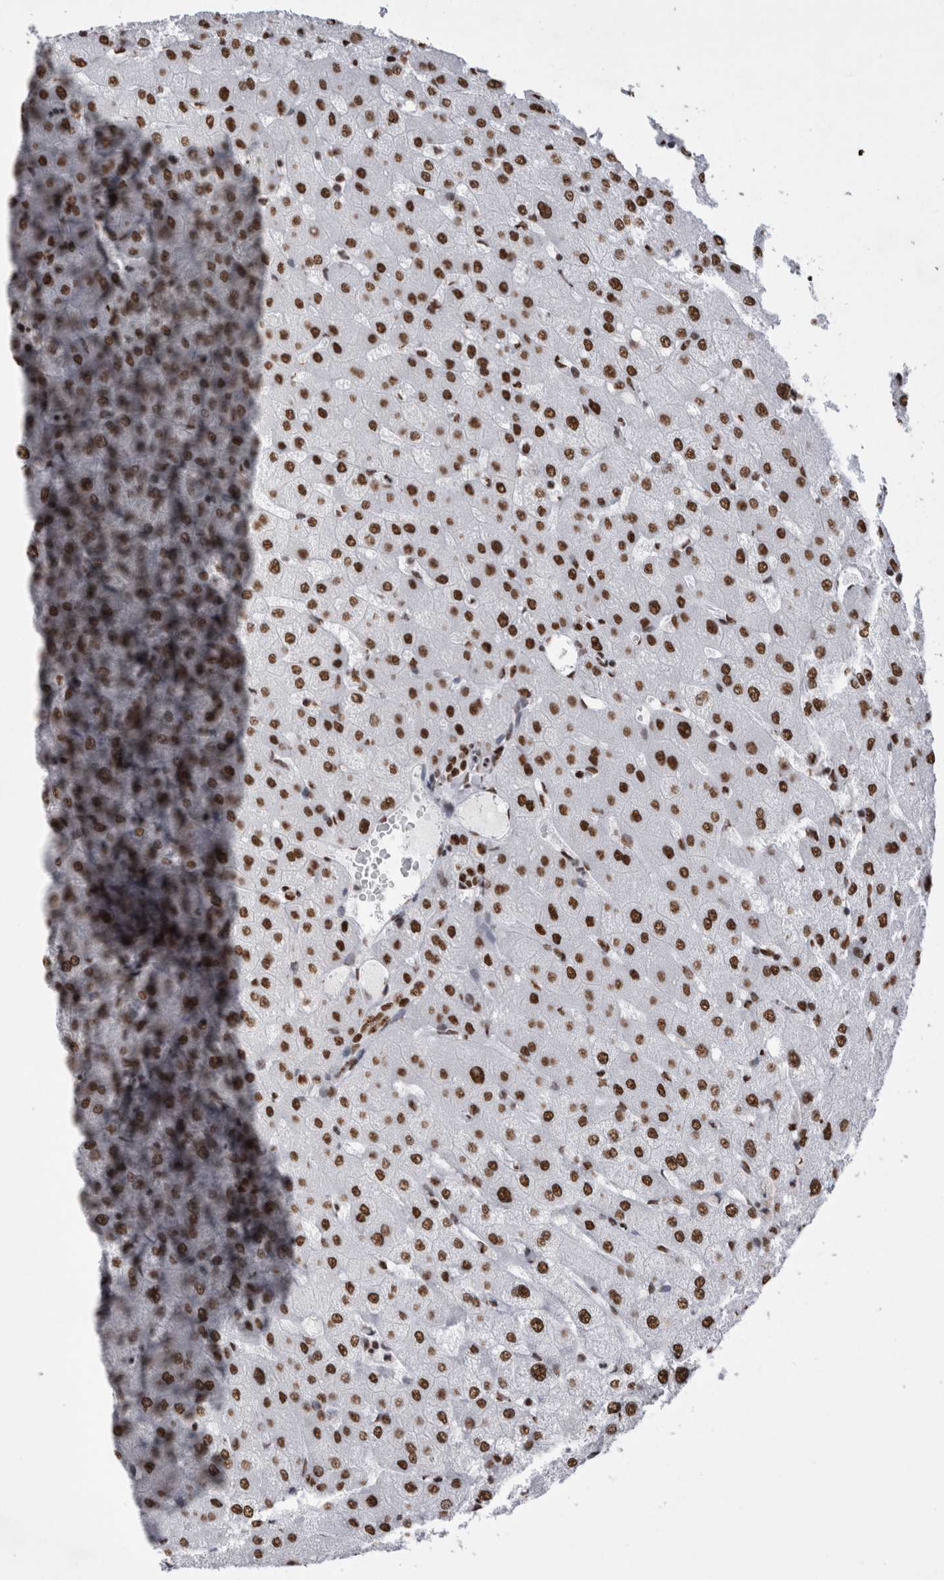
{"staining": {"intensity": "strong", "quantity": ">75%", "location": "nuclear"}, "tissue": "liver", "cell_type": "Cholangiocytes", "image_type": "normal", "snomed": [{"axis": "morphology", "description": "Normal tissue, NOS"}, {"axis": "topography", "description": "Liver"}], "caption": "Benign liver was stained to show a protein in brown. There is high levels of strong nuclear staining in approximately >75% of cholangiocytes.", "gene": "ALPK3", "patient": {"sex": "female", "age": 54}}